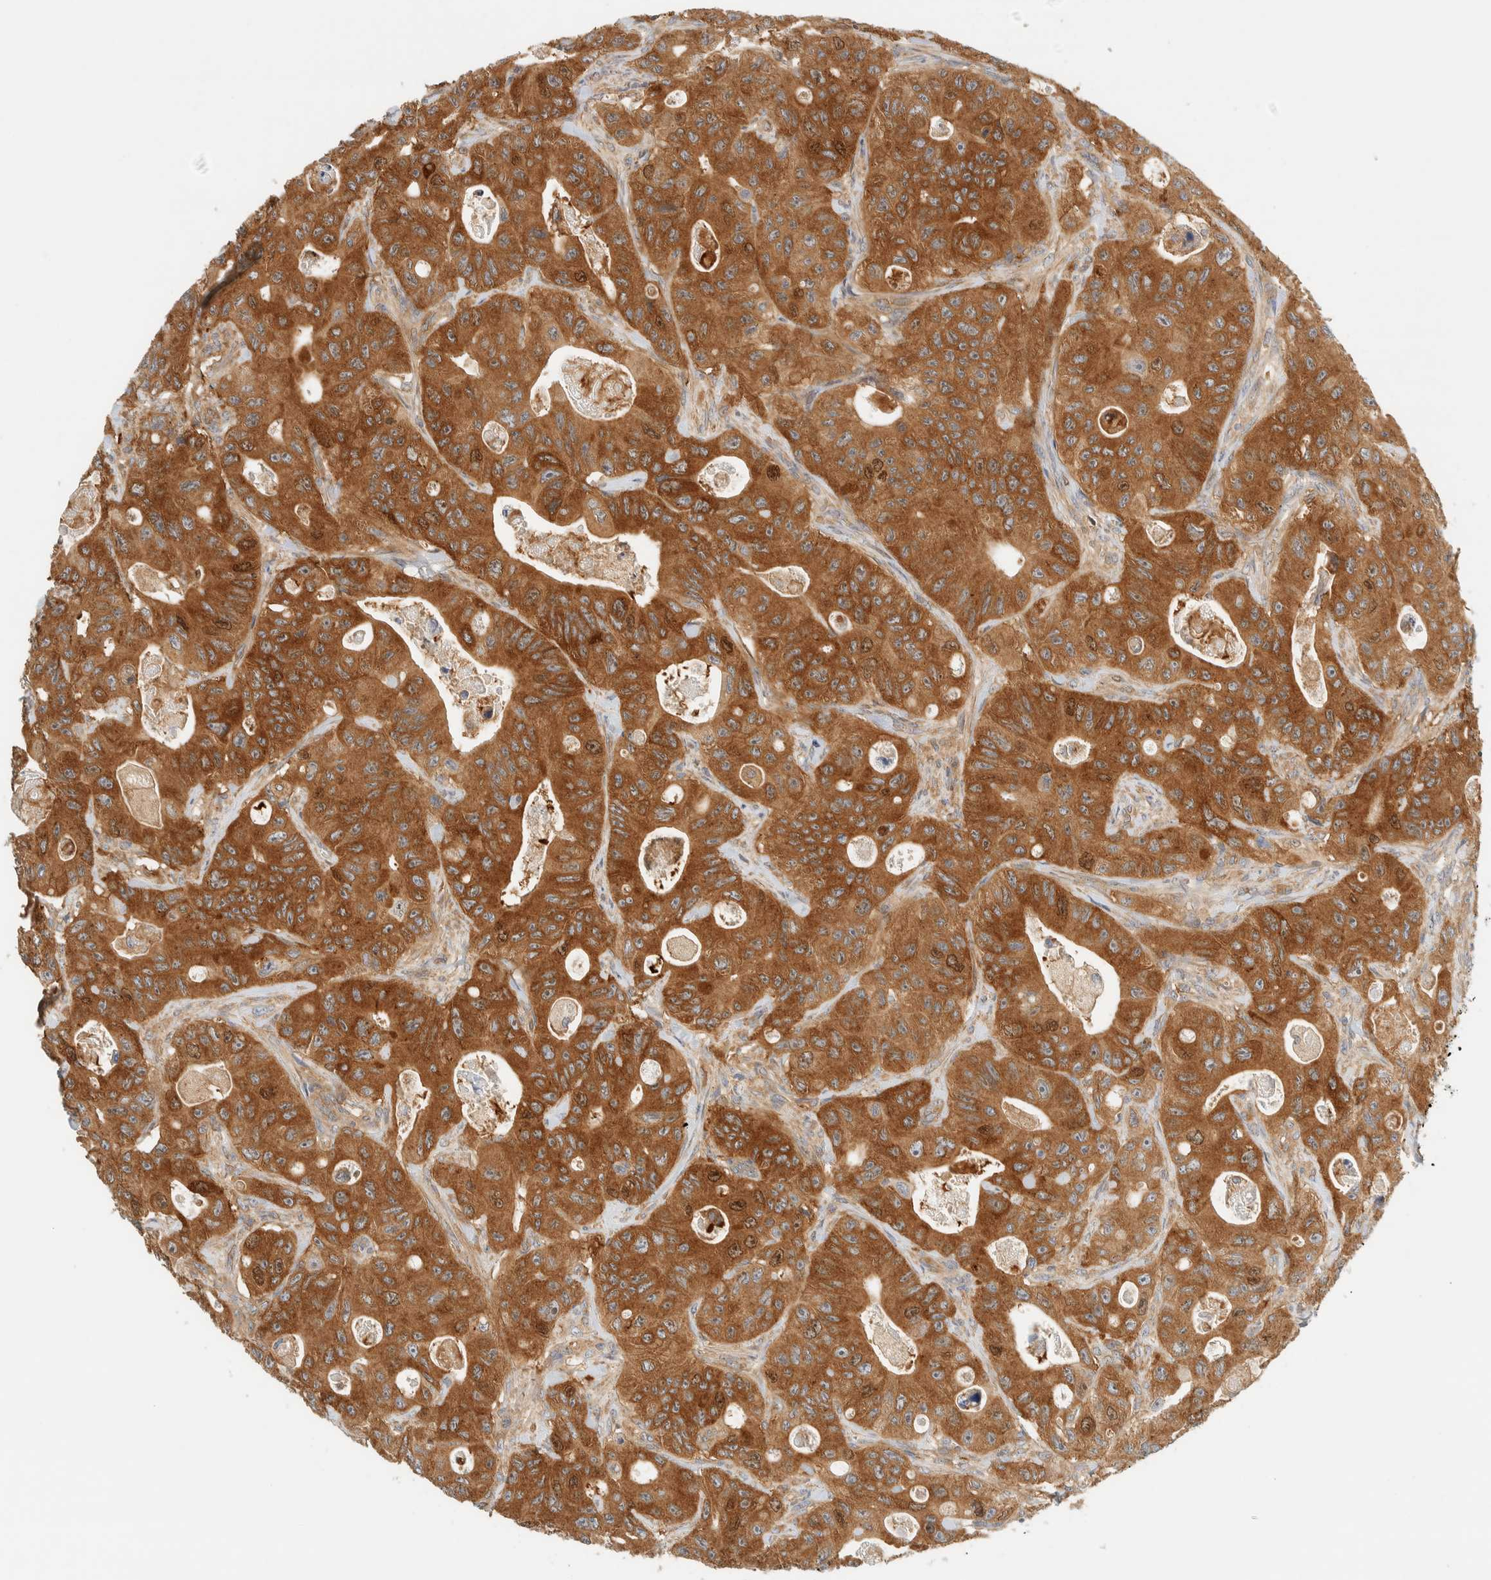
{"staining": {"intensity": "strong", "quantity": ">75%", "location": "cytoplasmic/membranous"}, "tissue": "colorectal cancer", "cell_type": "Tumor cells", "image_type": "cancer", "snomed": [{"axis": "morphology", "description": "Adenocarcinoma, NOS"}, {"axis": "topography", "description": "Colon"}], "caption": "Adenocarcinoma (colorectal) was stained to show a protein in brown. There is high levels of strong cytoplasmic/membranous positivity in approximately >75% of tumor cells.", "gene": "ARFGEF1", "patient": {"sex": "female", "age": 46}}